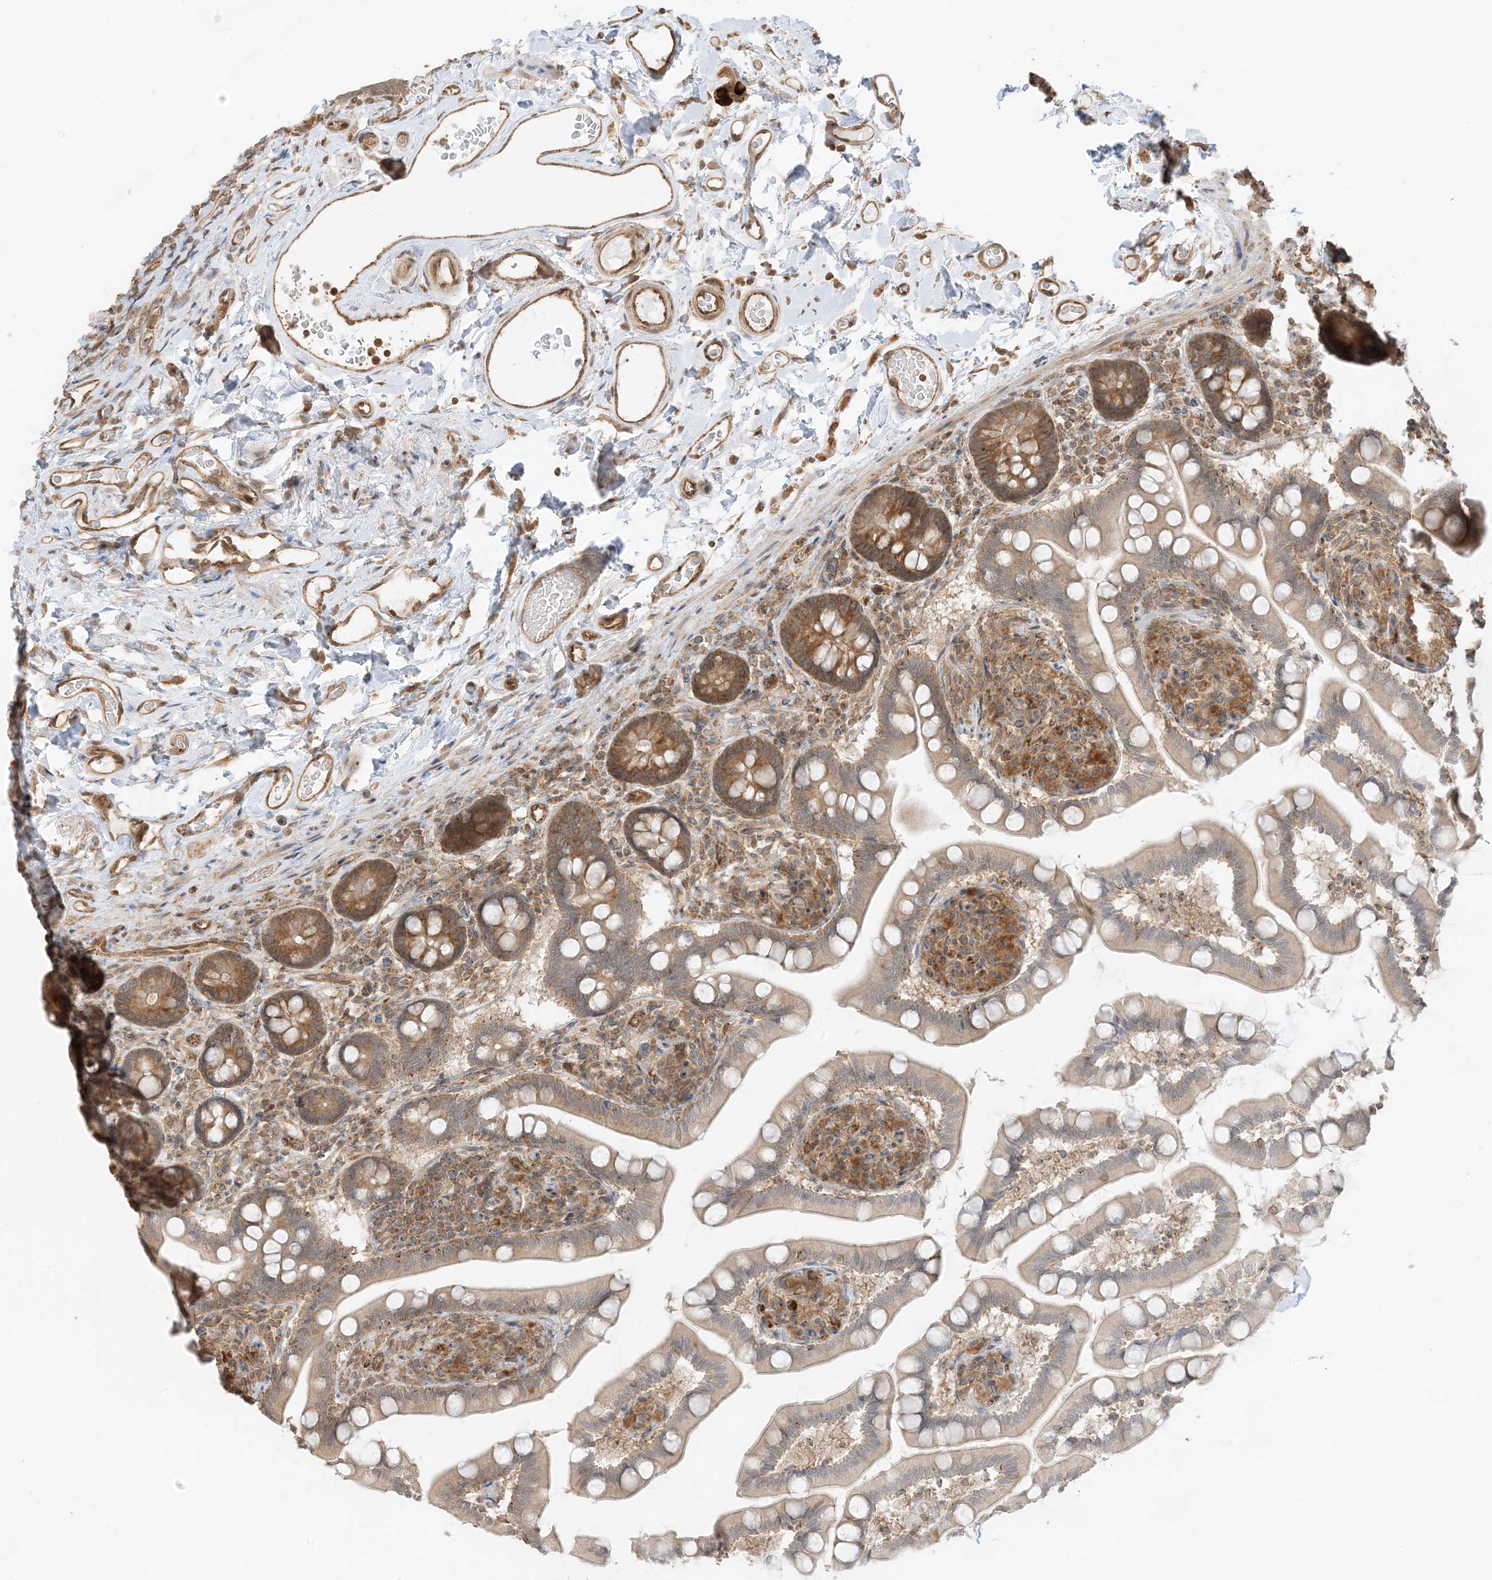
{"staining": {"intensity": "moderate", "quantity": ">75%", "location": "cytoplasmic/membranous"}, "tissue": "small intestine", "cell_type": "Glandular cells", "image_type": "normal", "snomed": [{"axis": "morphology", "description": "Normal tissue, NOS"}, {"axis": "topography", "description": "Small intestine"}], "caption": "Protein expression analysis of unremarkable small intestine reveals moderate cytoplasmic/membranous positivity in about >75% of glandular cells. (IHC, brightfield microscopy, high magnification).", "gene": "UBAP2L", "patient": {"sex": "female", "age": 64}}